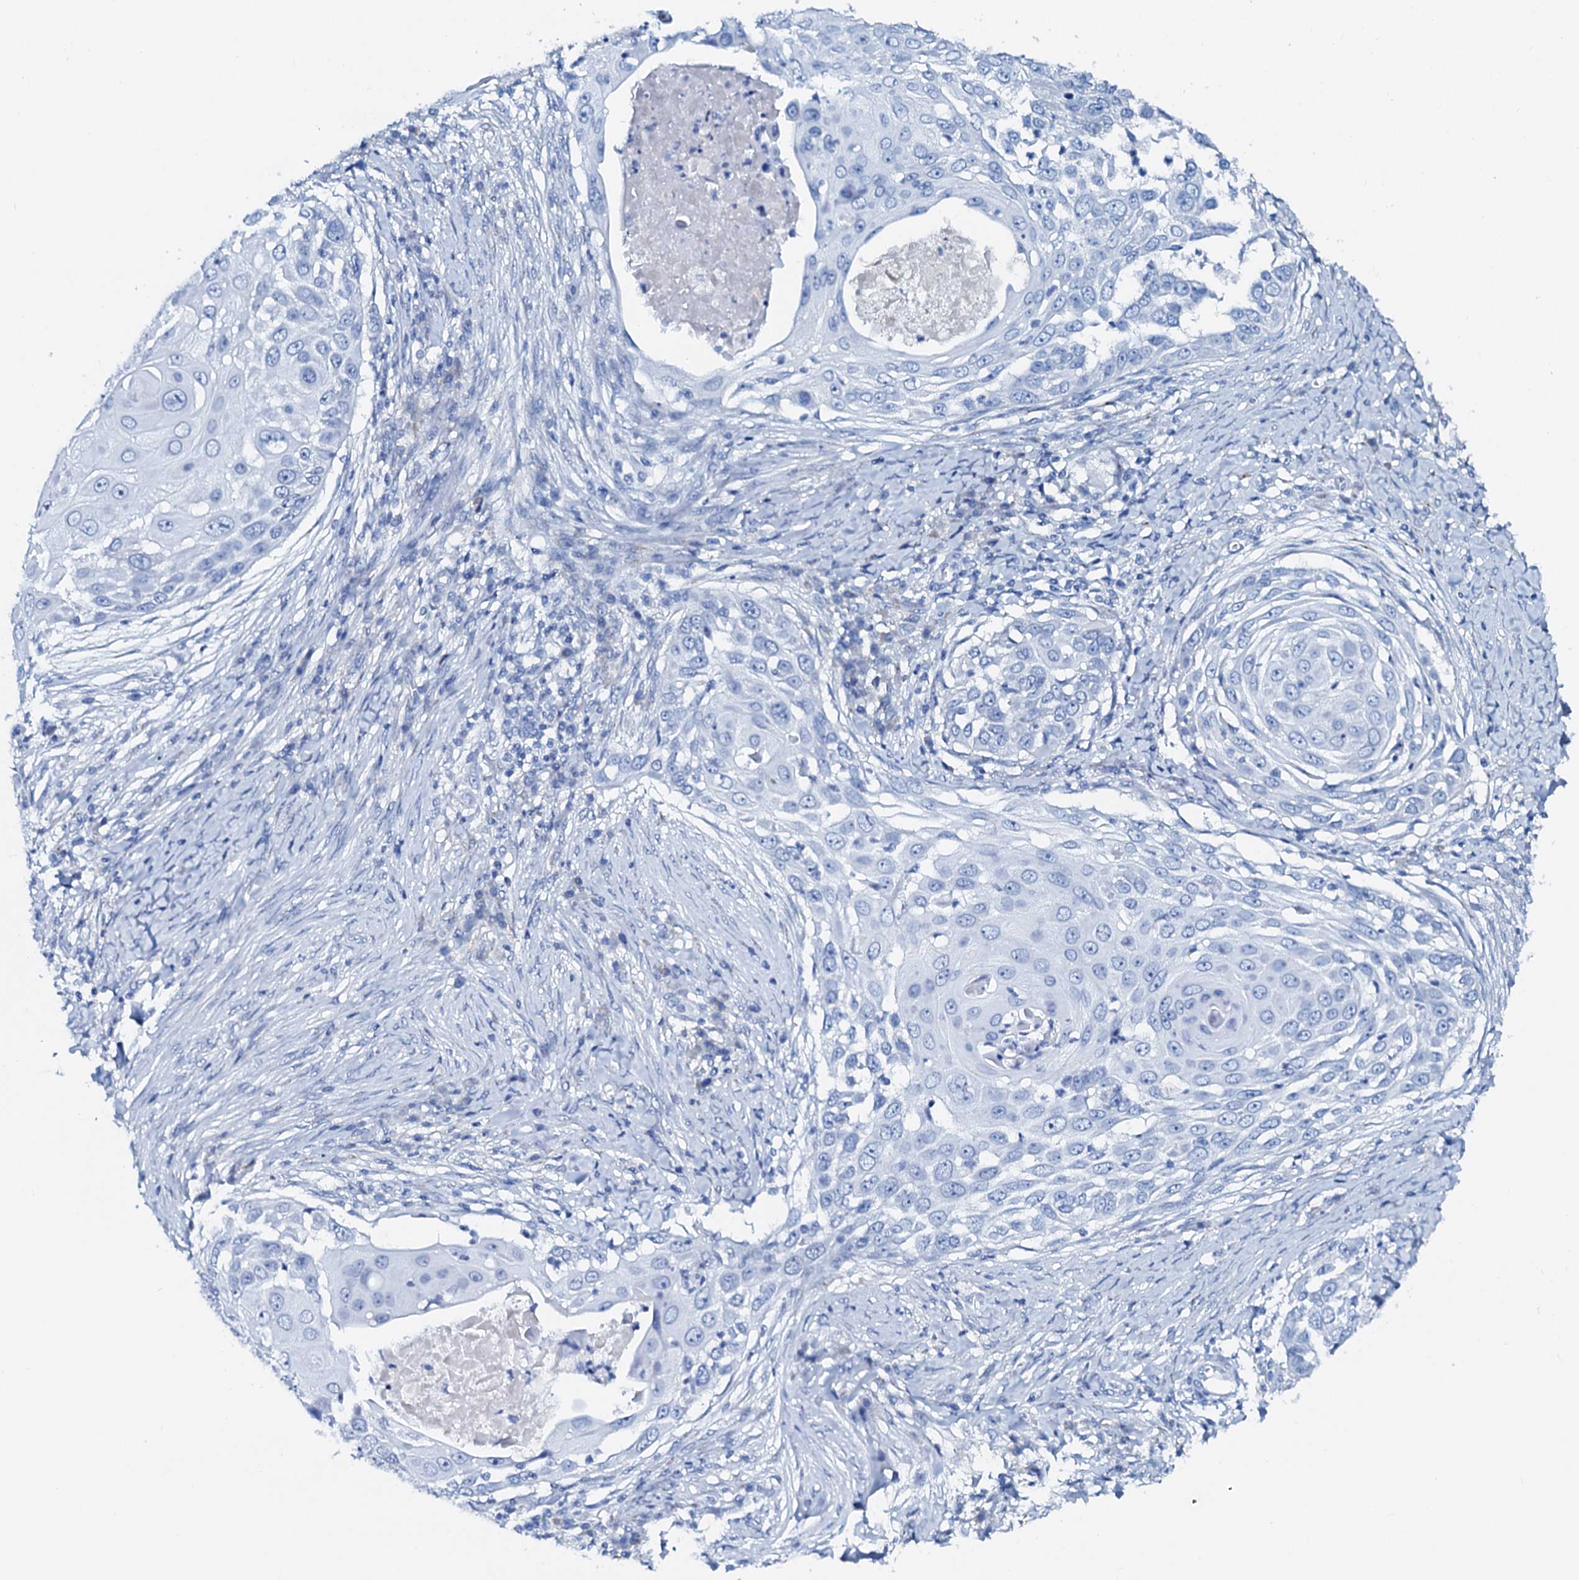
{"staining": {"intensity": "negative", "quantity": "none", "location": "none"}, "tissue": "skin cancer", "cell_type": "Tumor cells", "image_type": "cancer", "snomed": [{"axis": "morphology", "description": "Squamous cell carcinoma, NOS"}, {"axis": "topography", "description": "Skin"}], "caption": "Immunohistochemistry (IHC) histopathology image of neoplastic tissue: human skin cancer (squamous cell carcinoma) stained with DAB demonstrates no significant protein expression in tumor cells.", "gene": "AMER2", "patient": {"sex": "female", "age": 44}}